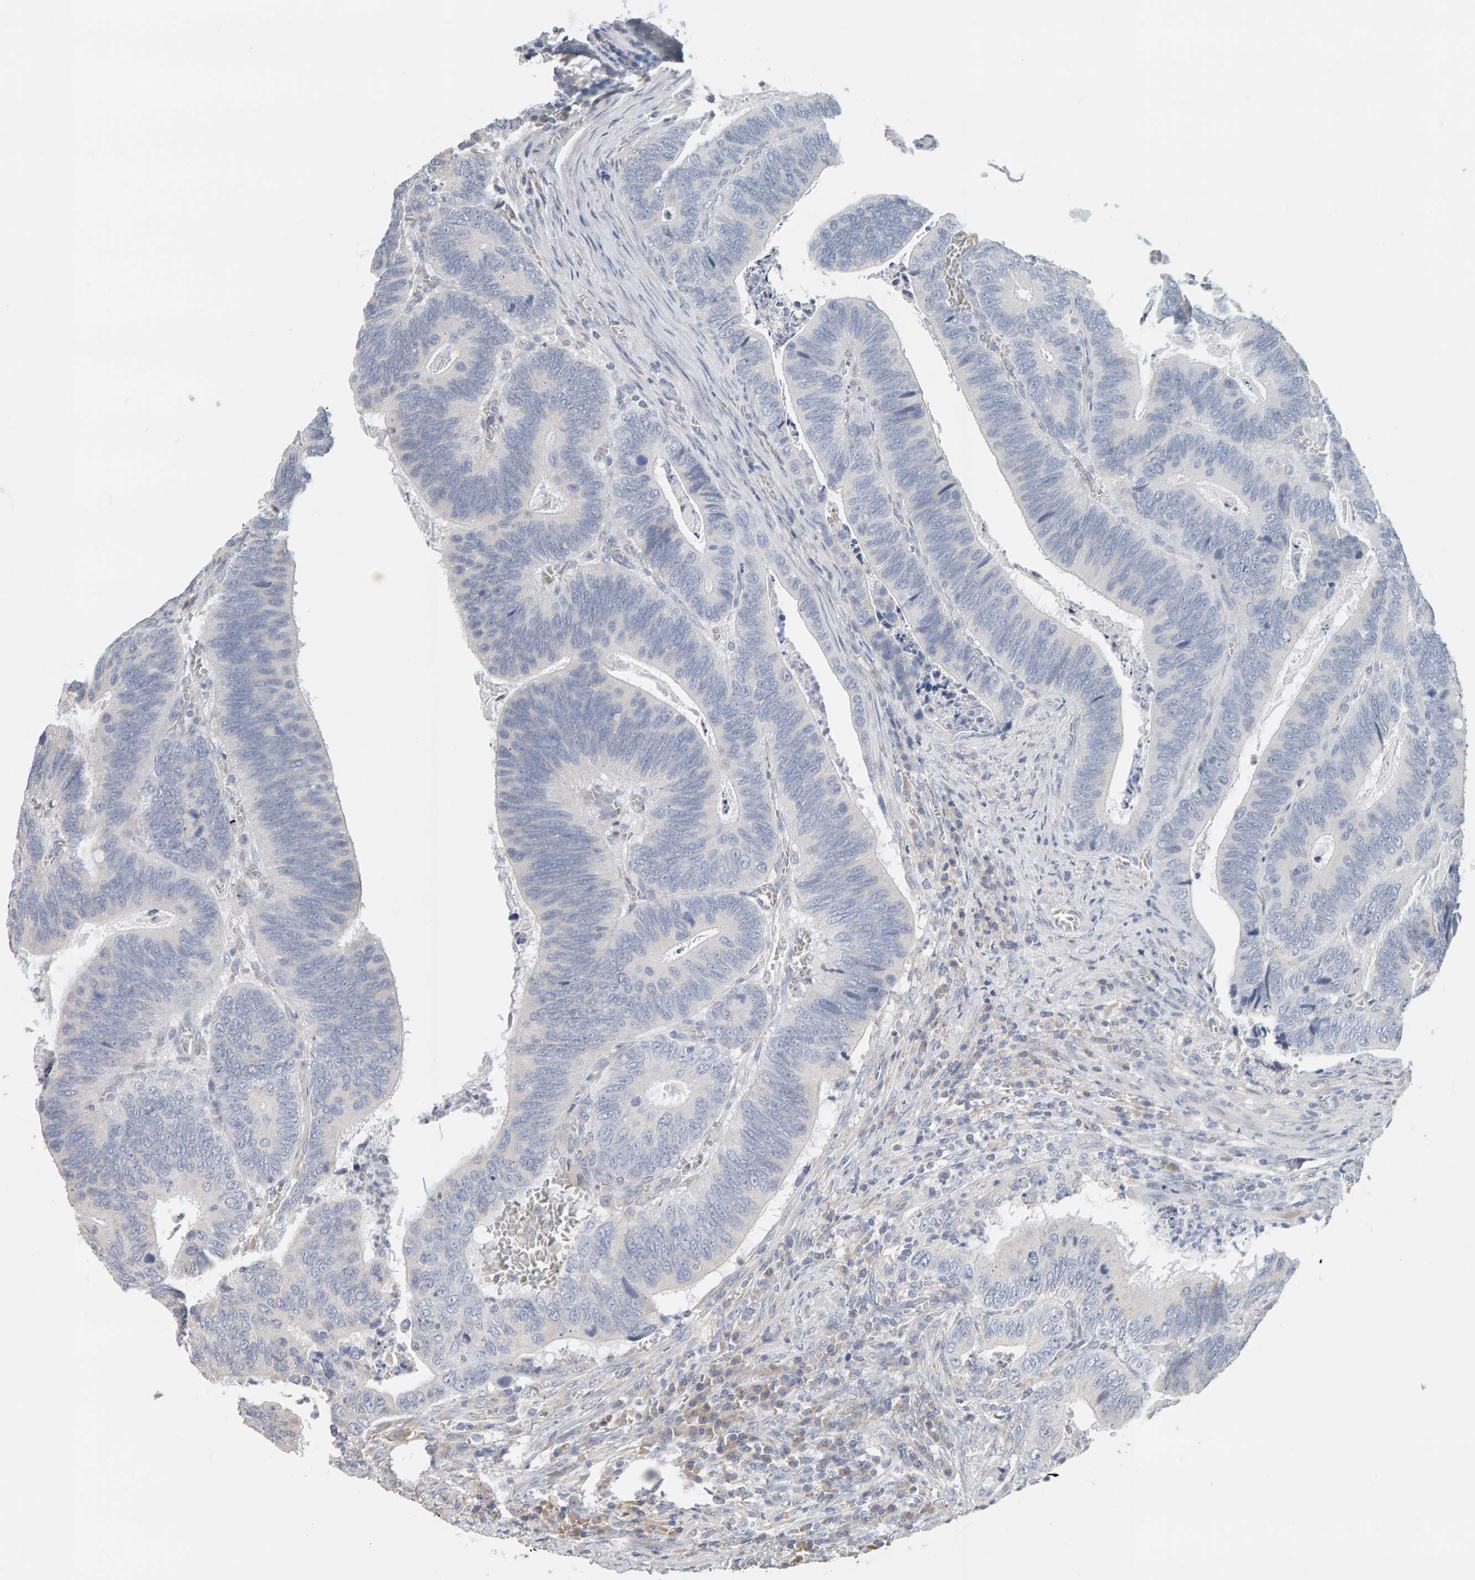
{"staining": {"intensity": "negative", "quantity": "none", "location": "none"}, "tissue": "colorectal cancer", "cell_type": "Tumor cells", "image_type": "cancer", "snomed": [{"axis": "morphology", "description": "Inflammation, NOS"}, {"axis": "morphology", "description": "Adenocarcinoma, NOS"}, {"axis": "topography", "description": "Colon"}], "caption": "Micrograph shows no significant protein staining in tumor cells of adenocarcinoma (colorectal).", "gene": "ADHFE1", "patient": {"sex": "male", "age": 72}}